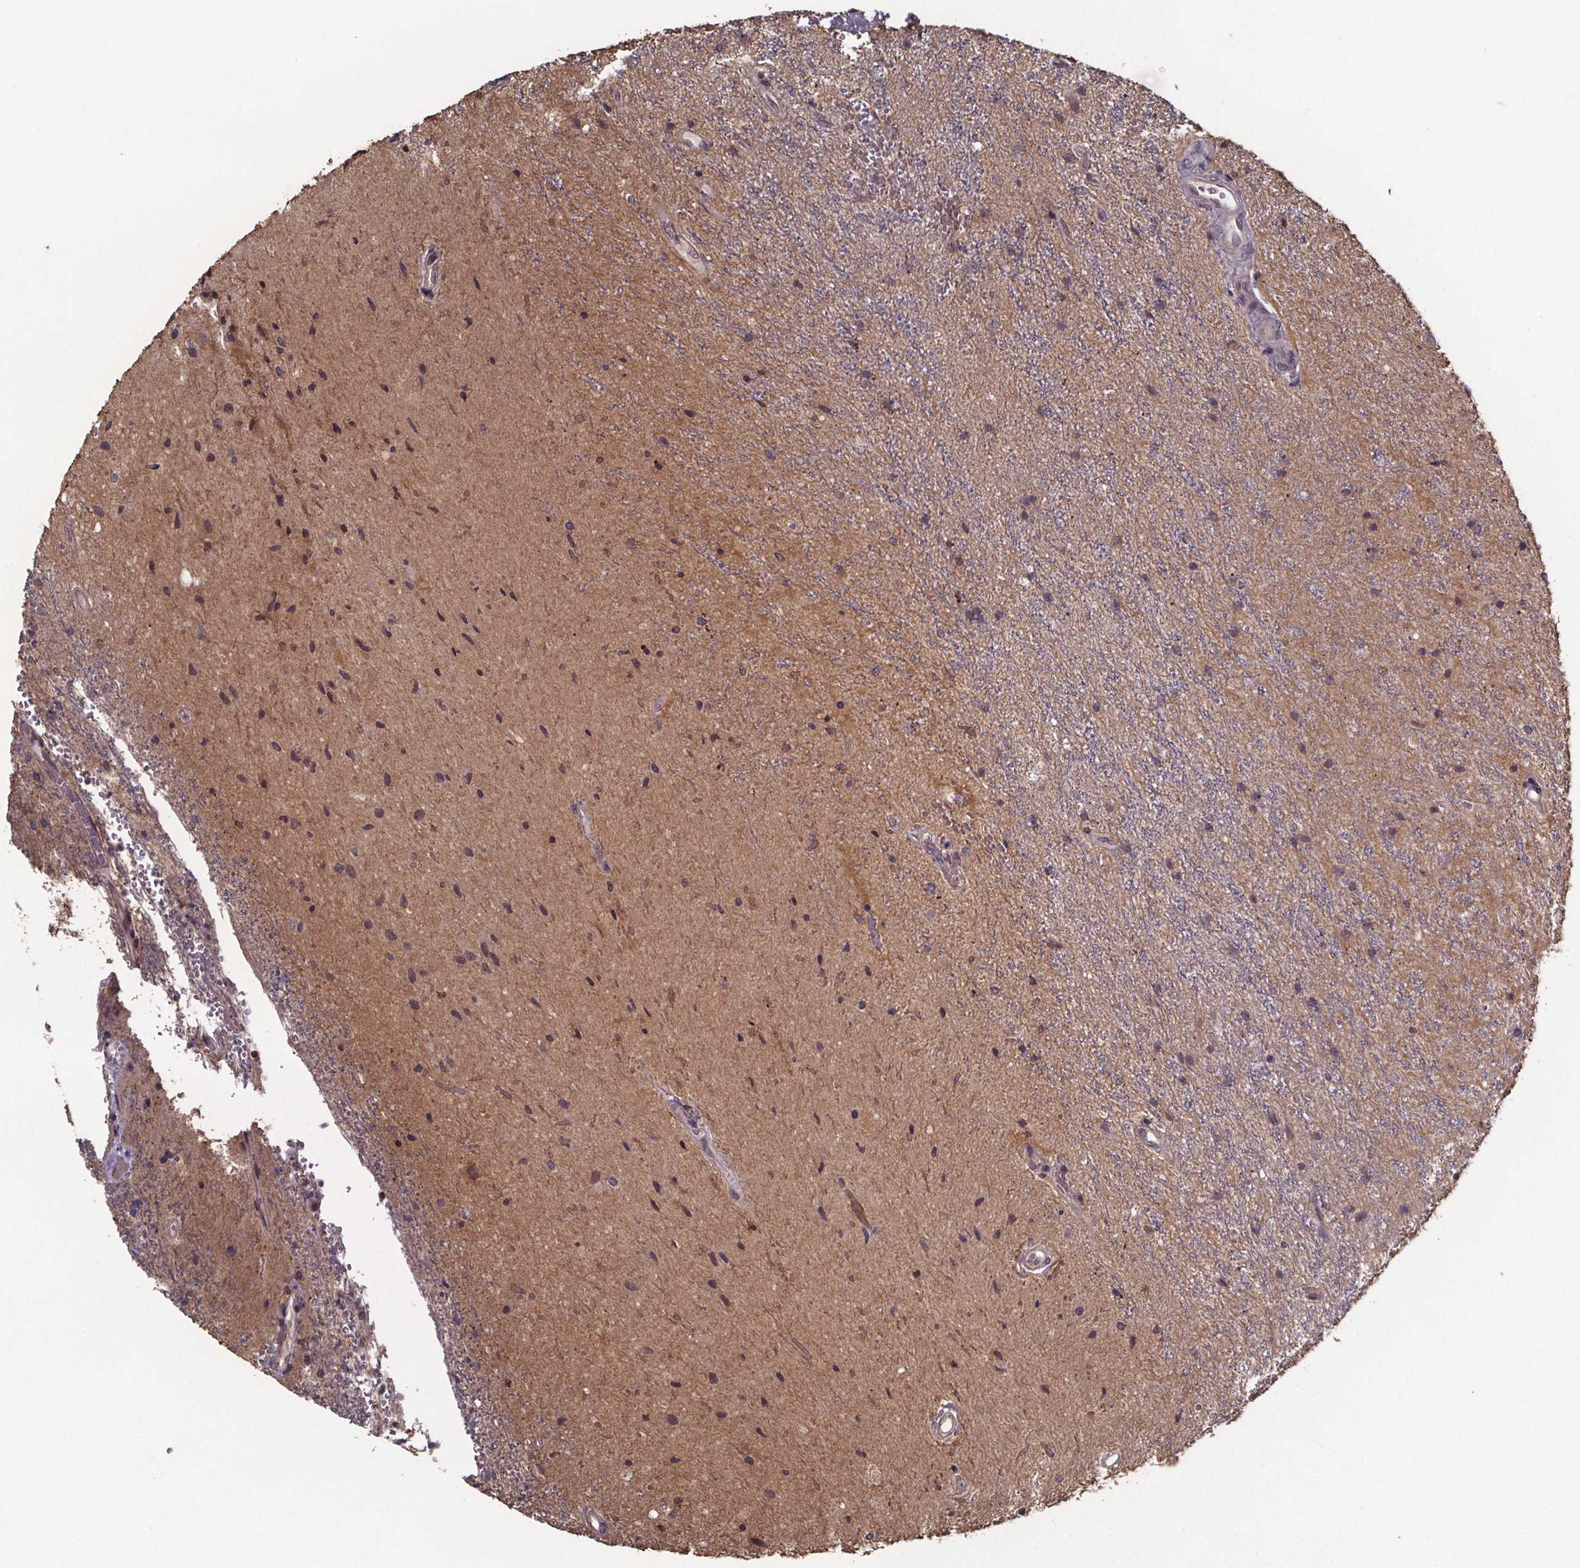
{"staining": {"intensity": "moderate", "quantity": ">75%", "location": "cytoplasmic/membranous"}, "tissue": "glioma", "cell_type": "Tumor cells", "image_type": "cancer", "snomed": [{"axis": "morphology", "description": "Glioma, malignant, Low grade"}, {"axis": "topography", "description": "Cerebellum"}], "caption": "Malignant glioma (low-grade) was stained to show a protein in brown. There is medium levels of moderate cytoplasmic/membranous expression in about >75% of tumor cells.", "gene": "SAT1", "patient": {"sex": "female", "age": 14}}